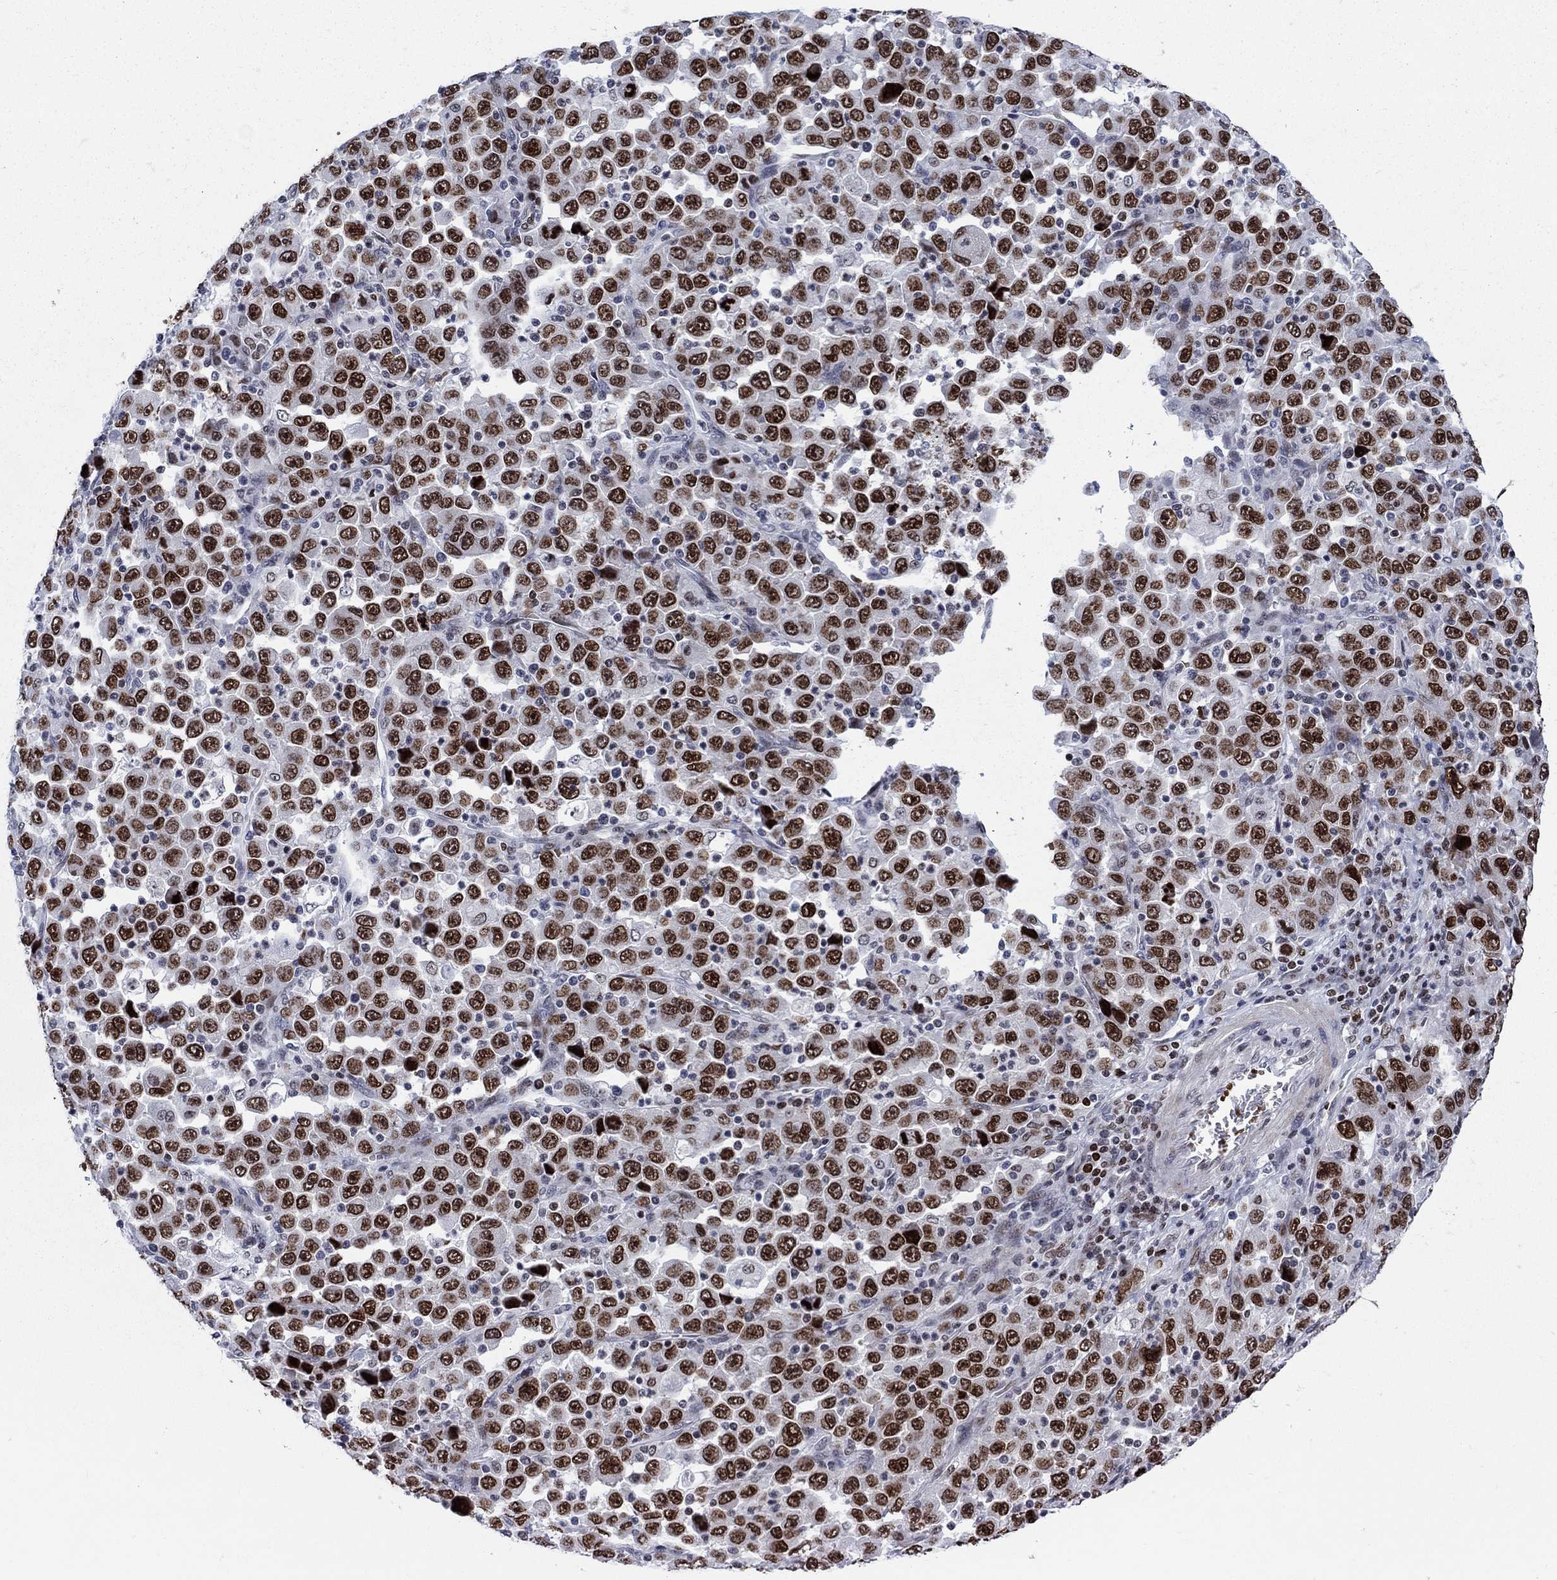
{"staining": {"intensity": "strong", "quantity": "25%-75%", "location": "nuclear"}, "tissue": "stomach cancer", "cell_type": "Tumor cells", "image_type": "cancer", "snomed": [{"axis": "morphology", "description": "Normal tissue, NOS"}, {"axis": "morphology", "description": "Adenocarcinoma, NOS"}, {"axis": "topography", "description": "Stomach, upper"}, {"axis": "topography", "description": "Stomach"}], "caption": "Protein expression analysis of stomach cancer (adenocarcinoma) exhibits strong nuclear positivity in approximately 25%-75% of tumor cells.", "gene": "HMGA1", "patient": {"sex": "male", "age": 59}}